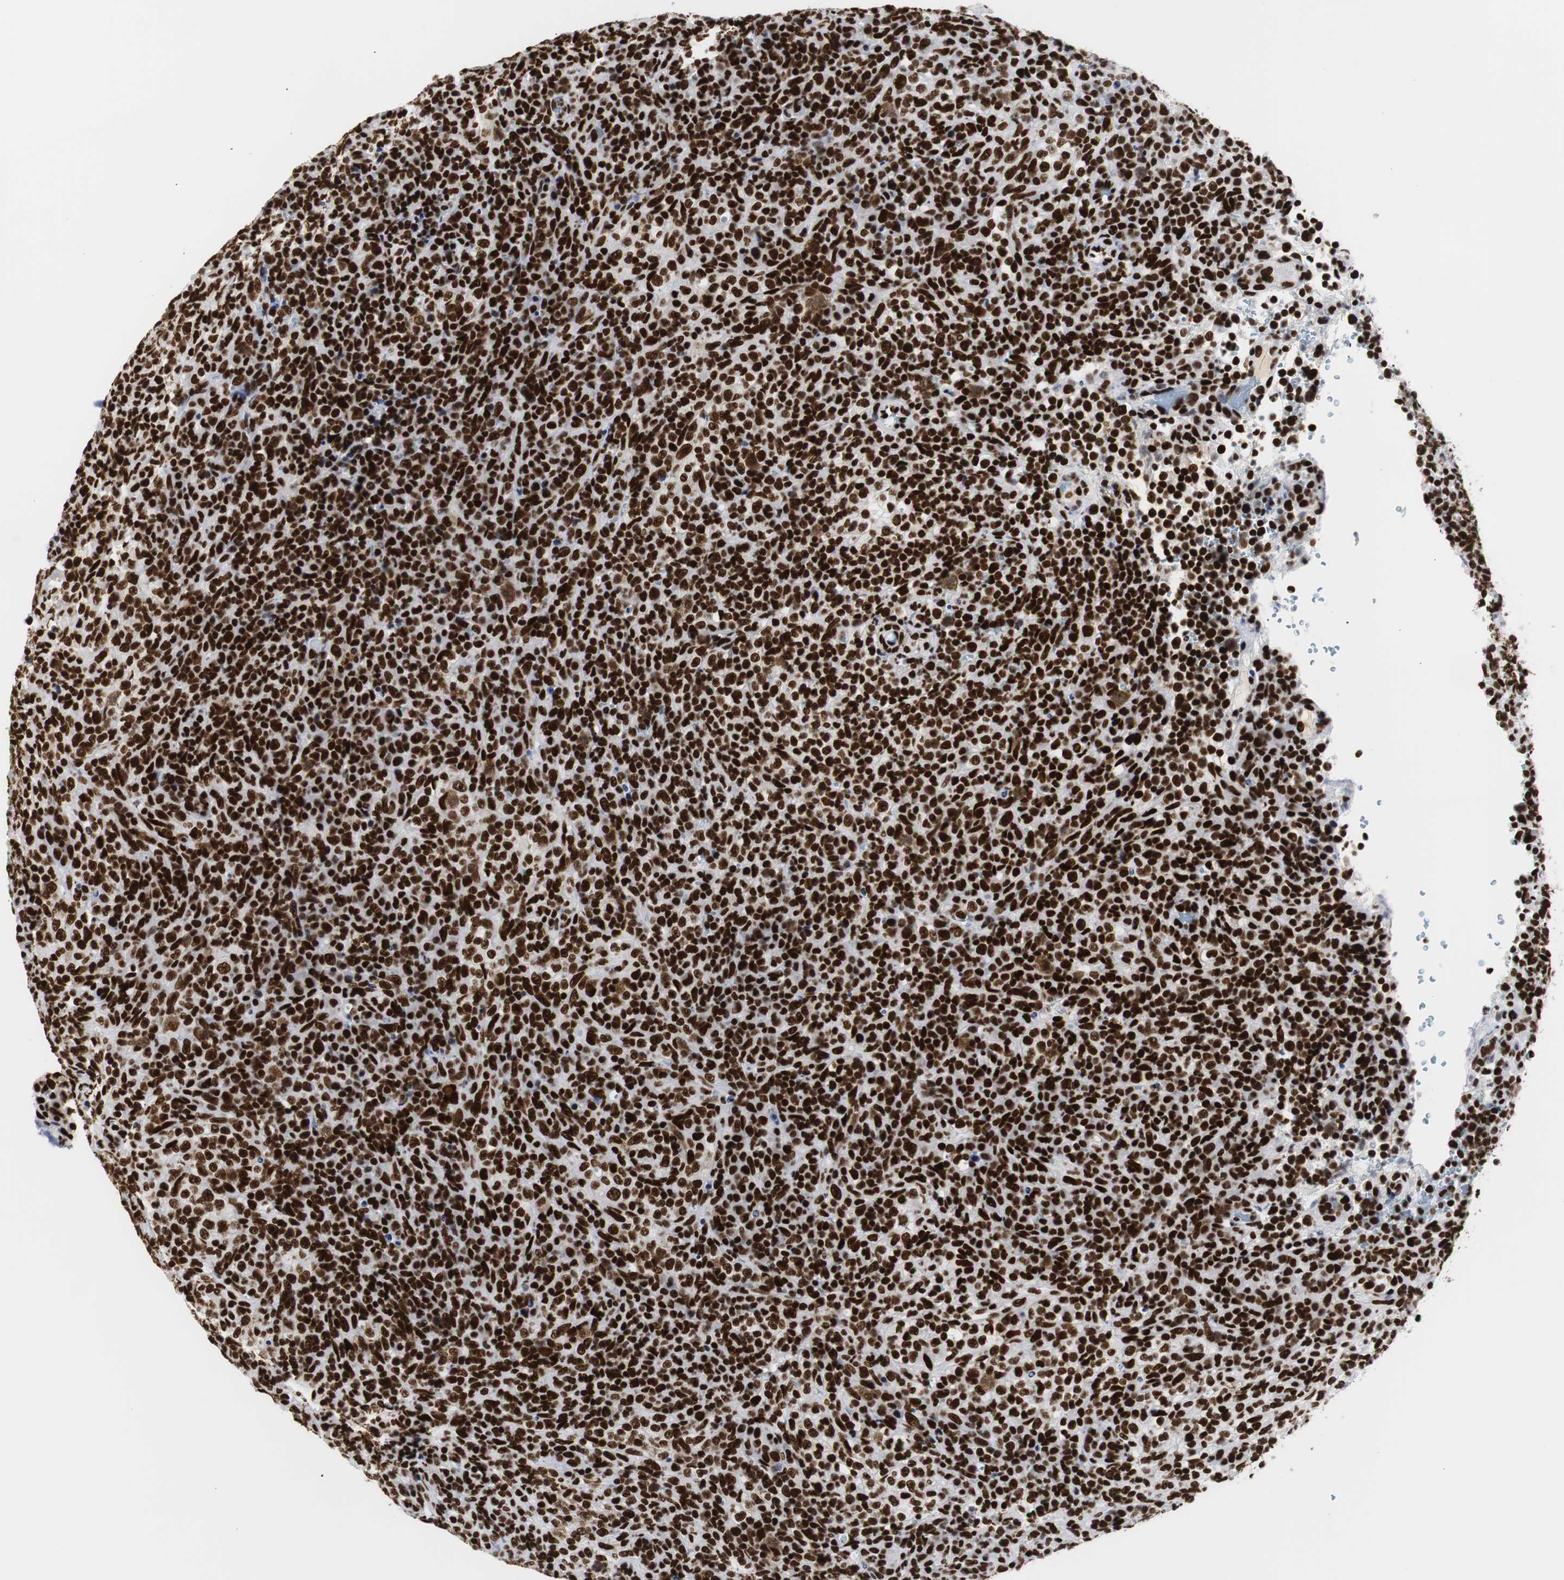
{"staining": {"intensity": "strong", "quantity": ">75%", "location": "nuclear"}, "tissue": "lymphoma", "cell_type": "Tumor cells", "image_type": "cancer", "snomed": [{"axis": "morphology", "description": "Malignant lymphoma, non-Hodgkin's type, High grade"}, {"axis": "topography", "description": "Lymph node"}], "caption": "Human lymphoma stained with a protein marker demonstrates strong staining in tumor cells.", "gene": "HNRNPH2", "patient": {"sex": "female", "age": 76}}